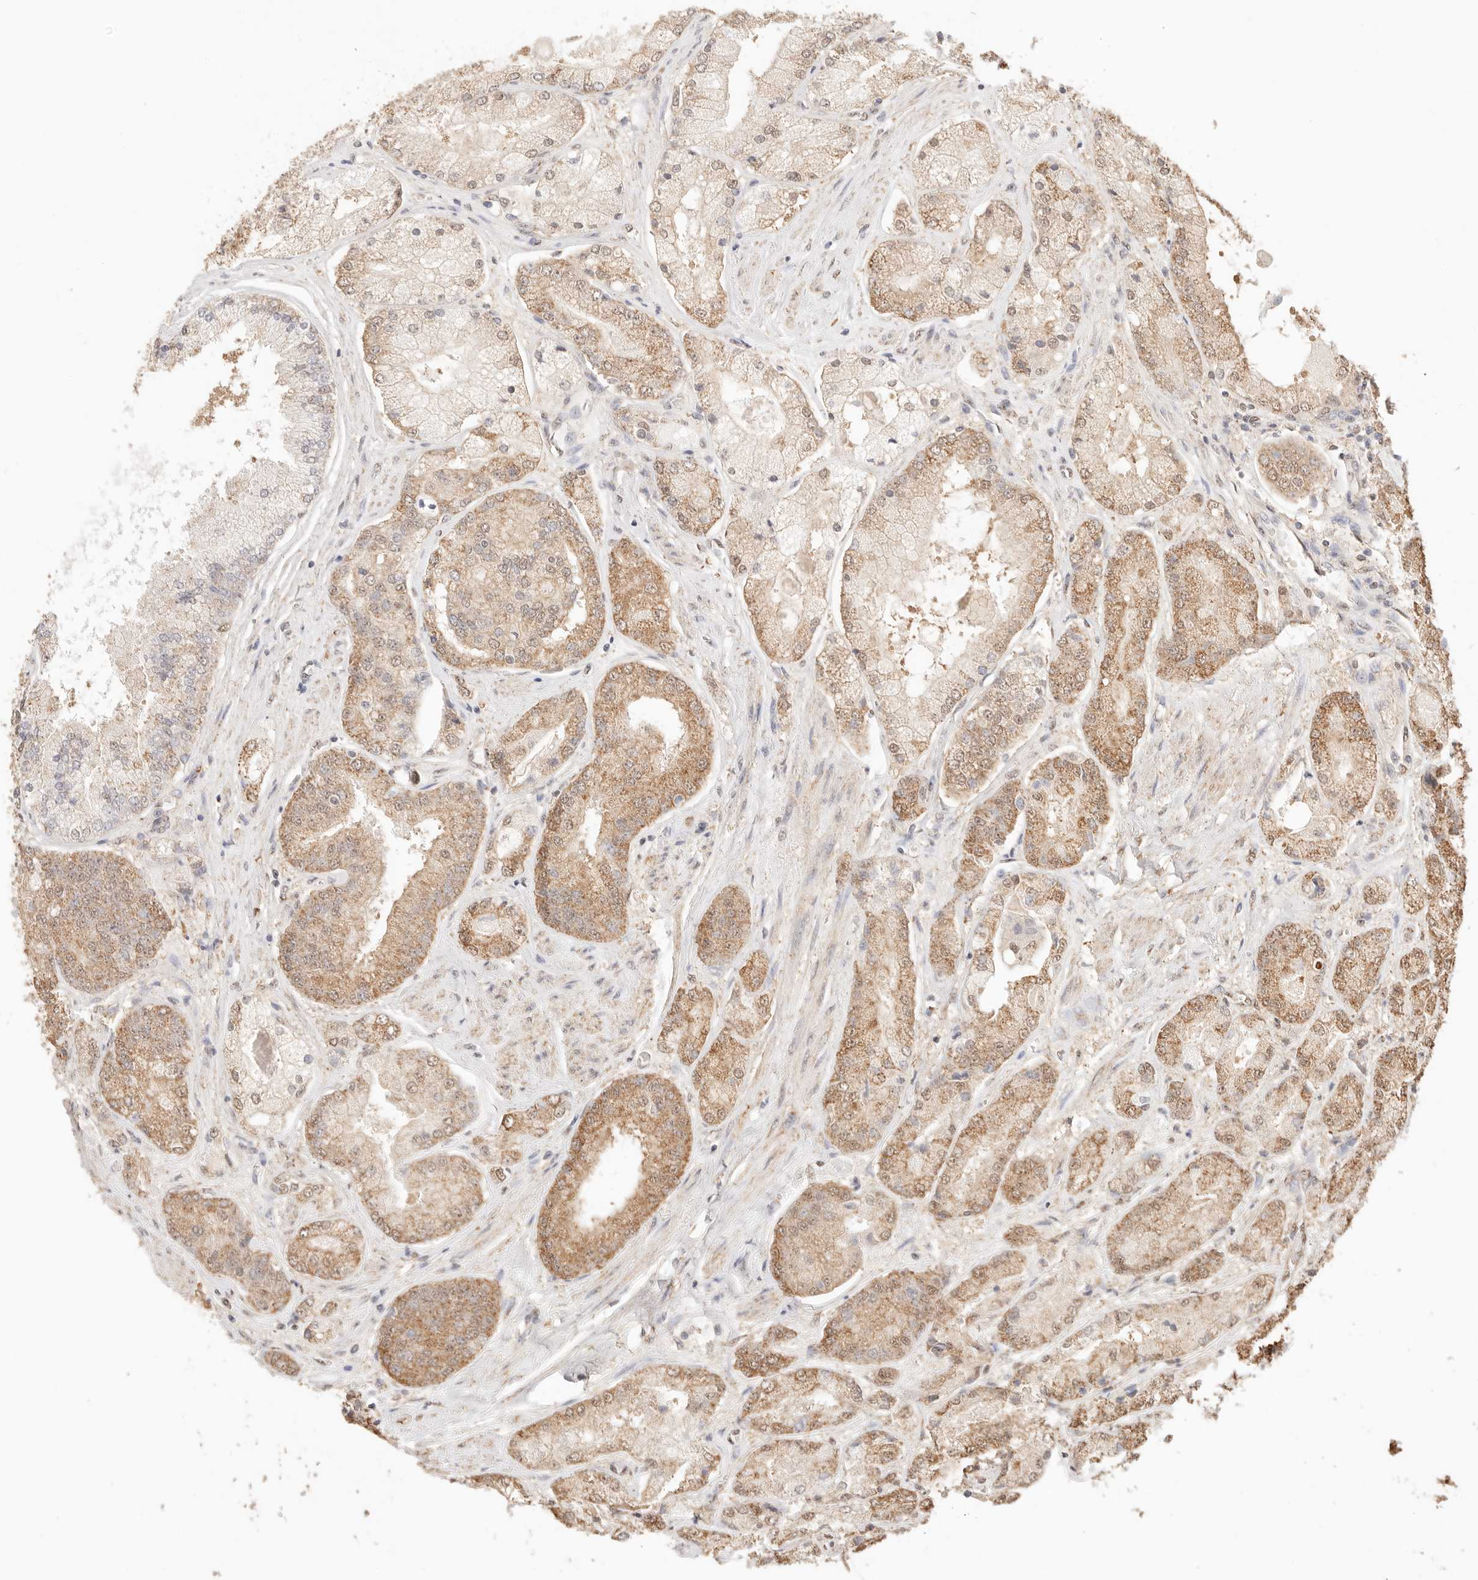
{"staining": {"intensity": "moderate", "quantity": ">75%", "location": "cytoplasmic/membranous"}, "tissue": "prostate cancer", "cell_type": "Tumor cells", "image_type": "cancer", "snomed": [{"axis": "morphology", "description": "Adenocarcinoma, High grade"}, {"axis": "topography", "description": "Prostate"}], "caption": "Prostate adenocarcinoma (high-grade) stained with a brown dye shows moderate cytoplasmic/membranous positive positivity in approximately >75% of tumor cells.", "gene": "IL1R2", "patient": {"sex": "male", "age": 58}}